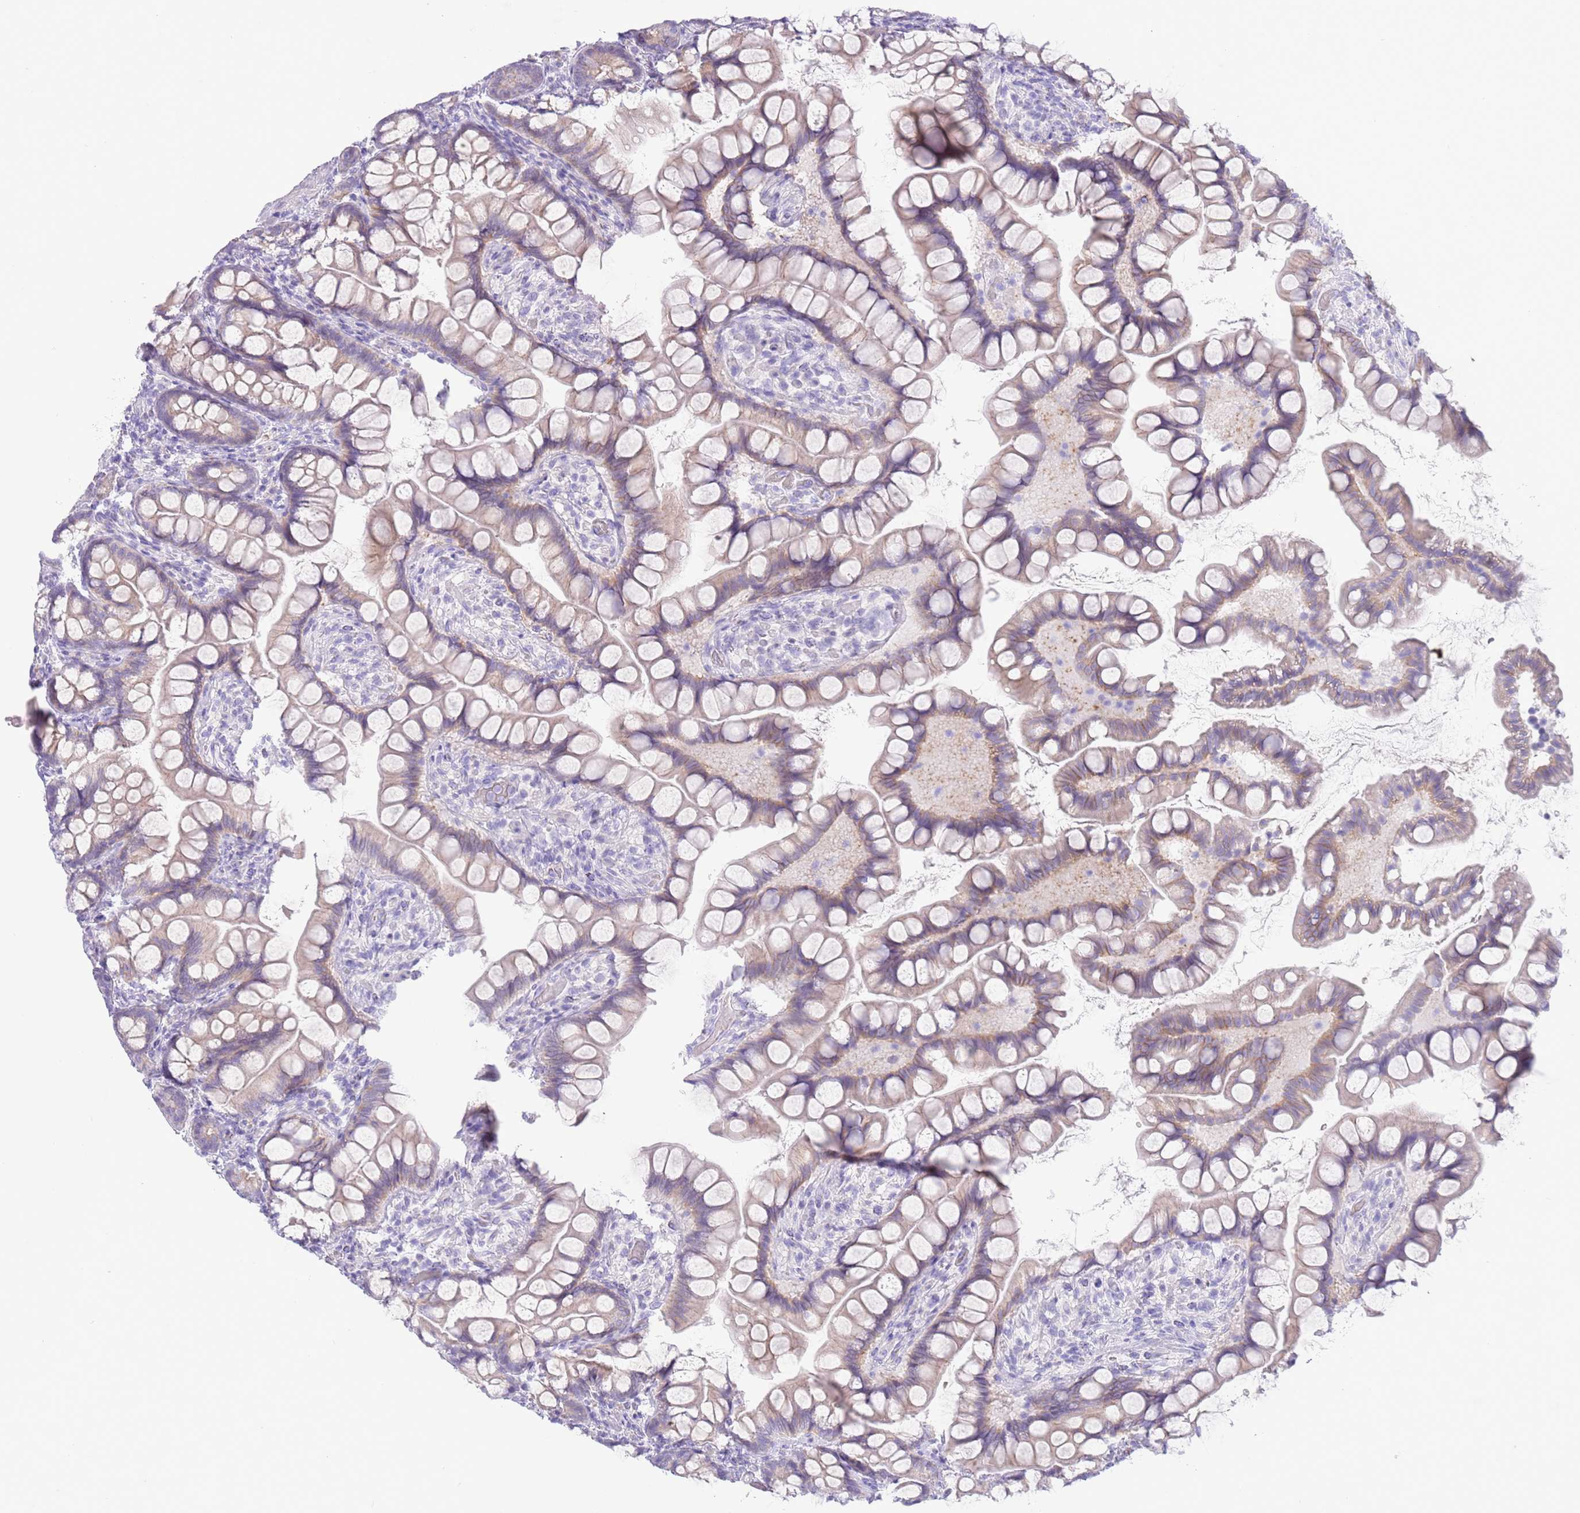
{"staining": {"intensity": "weak", "quantity": "<25%", "location": "cytoplasmic/membranous"}, "tissue": "small intestine", "cell_type": "Glandular cells", "image_type": "normal", "snomed": [{"axis": "morphology", "description": "Normal tissue, NOS"}, {"axis": "topography", "description": "Small intestine"}], "caption": "A high-resolution histopathology image shows immunohistochemistry staining of normal small intestine, which exhibits no significant positivity in glandular cells. The staining is performed using DAB brown chromogen with nuclei counter-stained in using hematoxylin.", "gene": "ACR", "patient": {"sex": "male", "age": 70}}